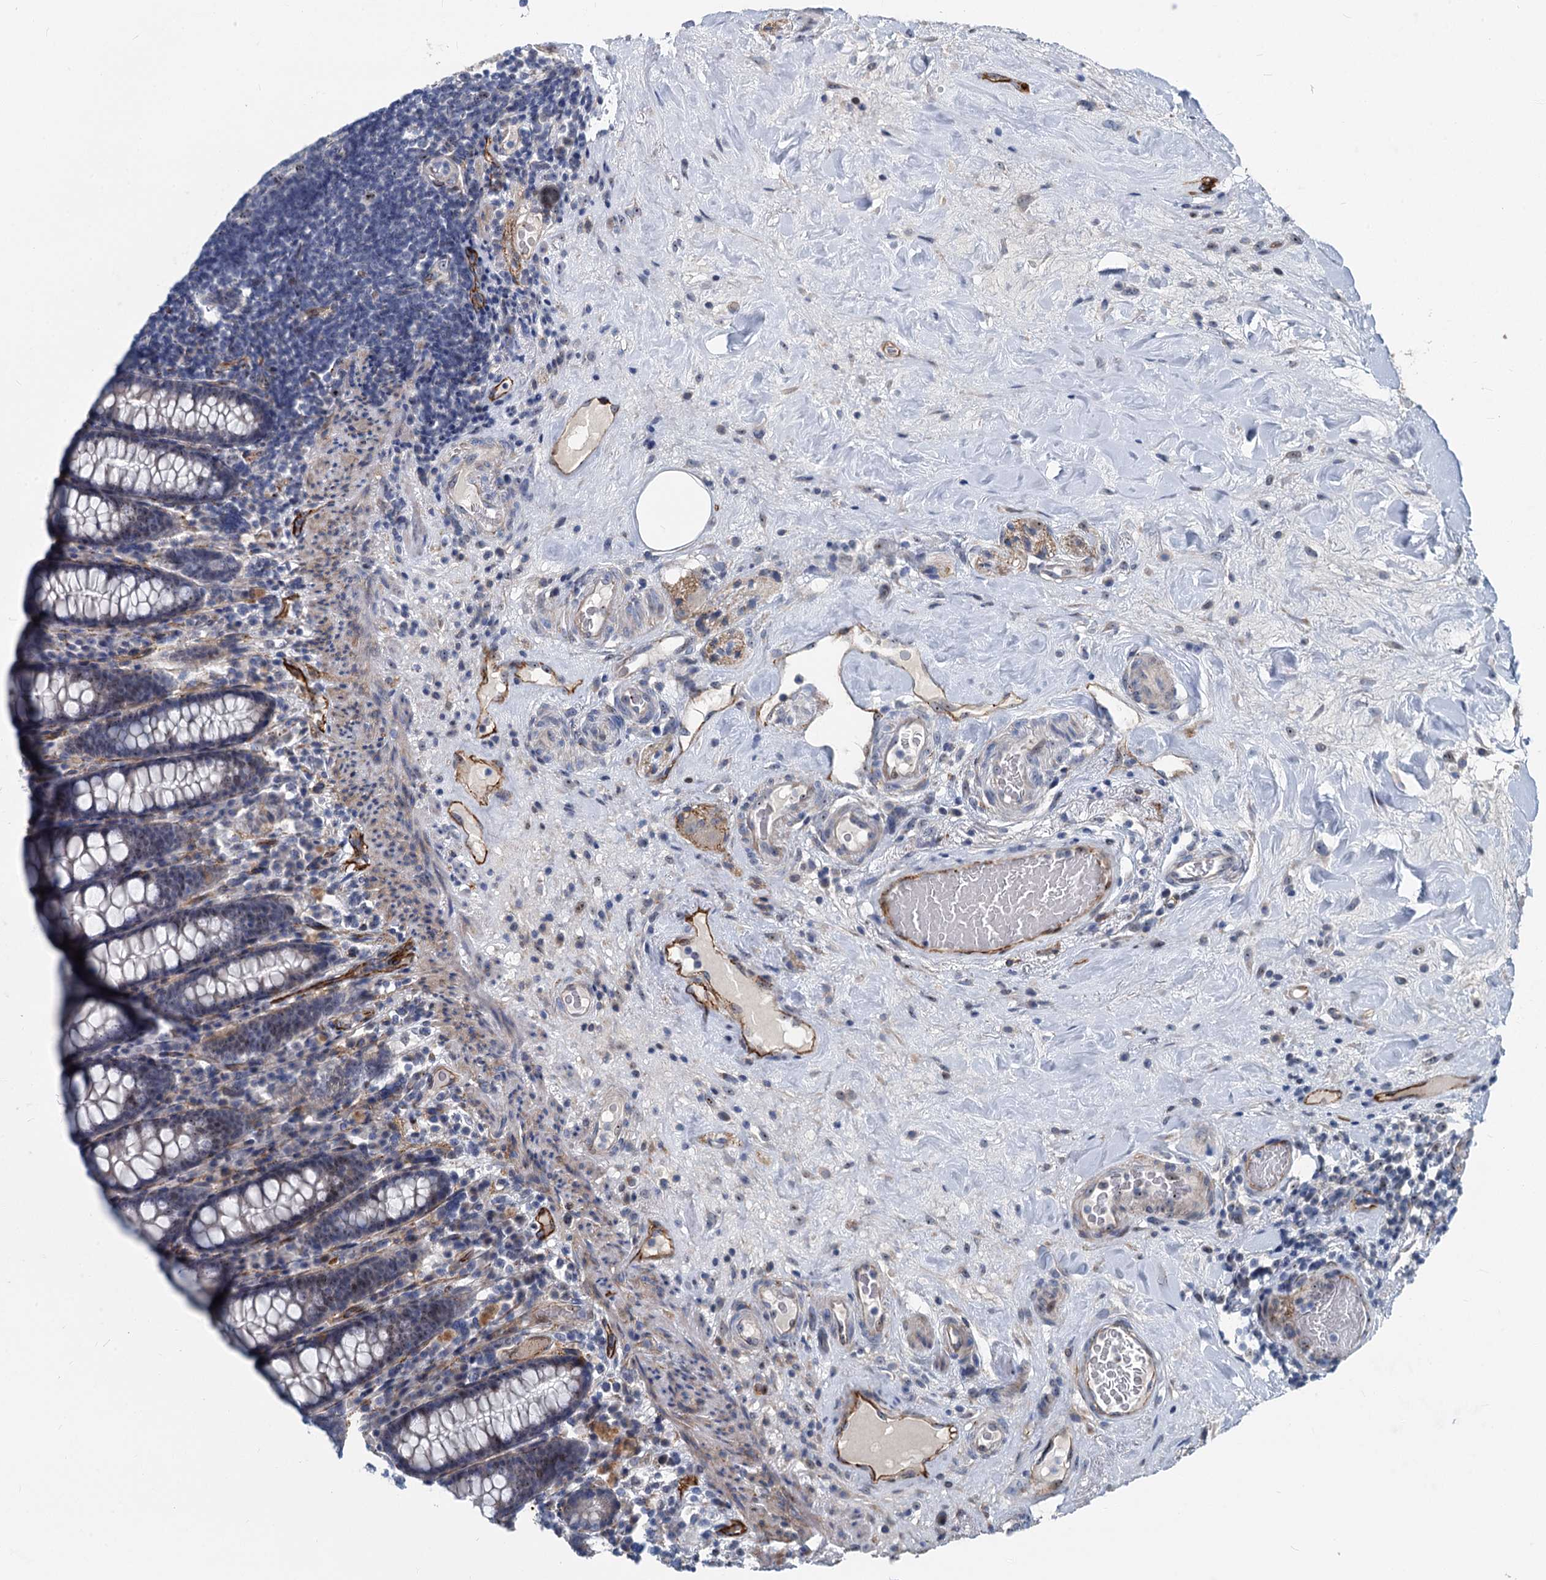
{"staining": {"intensity": "moderate", "quantity": "25%-75%", "location": "cytoplasmic/membranous"}, "tissue": "colon", "cell_type": "Endothelial cells", "image_type": "normal", "snomed": [{"axis": "morphology", "description": "Normal tissue, NOS"}, {"axis": "topography", "description": "Colon"}], "caption": "Immunohistochemical staining of normal human colon reveals medium levels of moderate cytoplasmic/membranous staining in about 25%-75% of endothelial cells. Nuclei are stained in blue.", "gene": "ASXL3", "patient": {"sex": "female", "age": 79}}